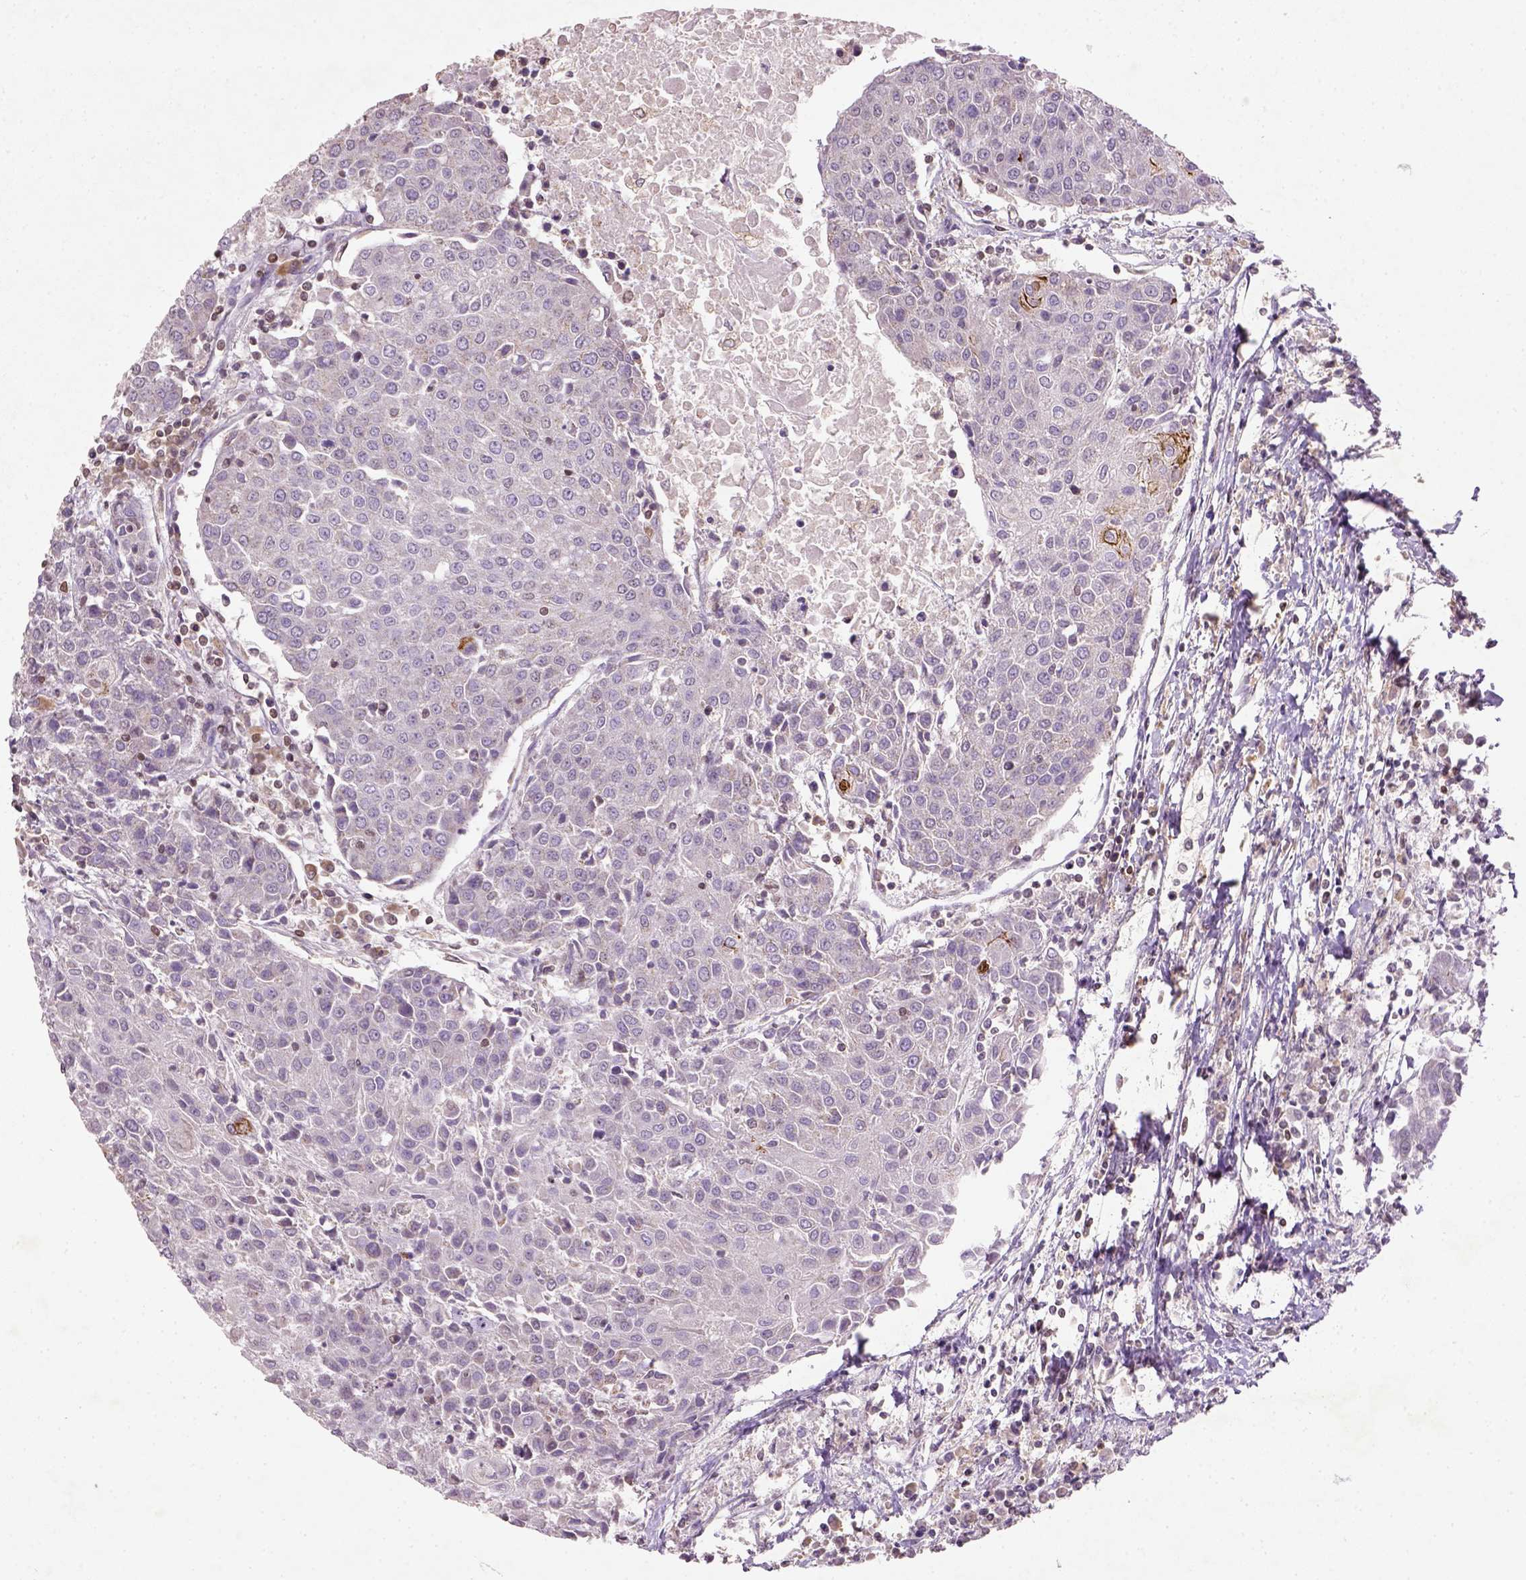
{"staining": {"intensity": "negative", "quantity": "none", "location": "none"}, "tissue": "urothelial cancer", "cell_type": "Tumor cells", "image_type": "cancer", "snomed": [{"axis": "morphology", "description": "Urothelial carcinoma, High grade"}, {"axis": "topography", "description": "Urinary bladder"}], "caption": "A high-resolution micrograph shows IHC staining of urothelial cancer, which displays no significant staining in tumor cells.", "gene": "NUDT3", "patient": {"sex": "female", "age": 85}}